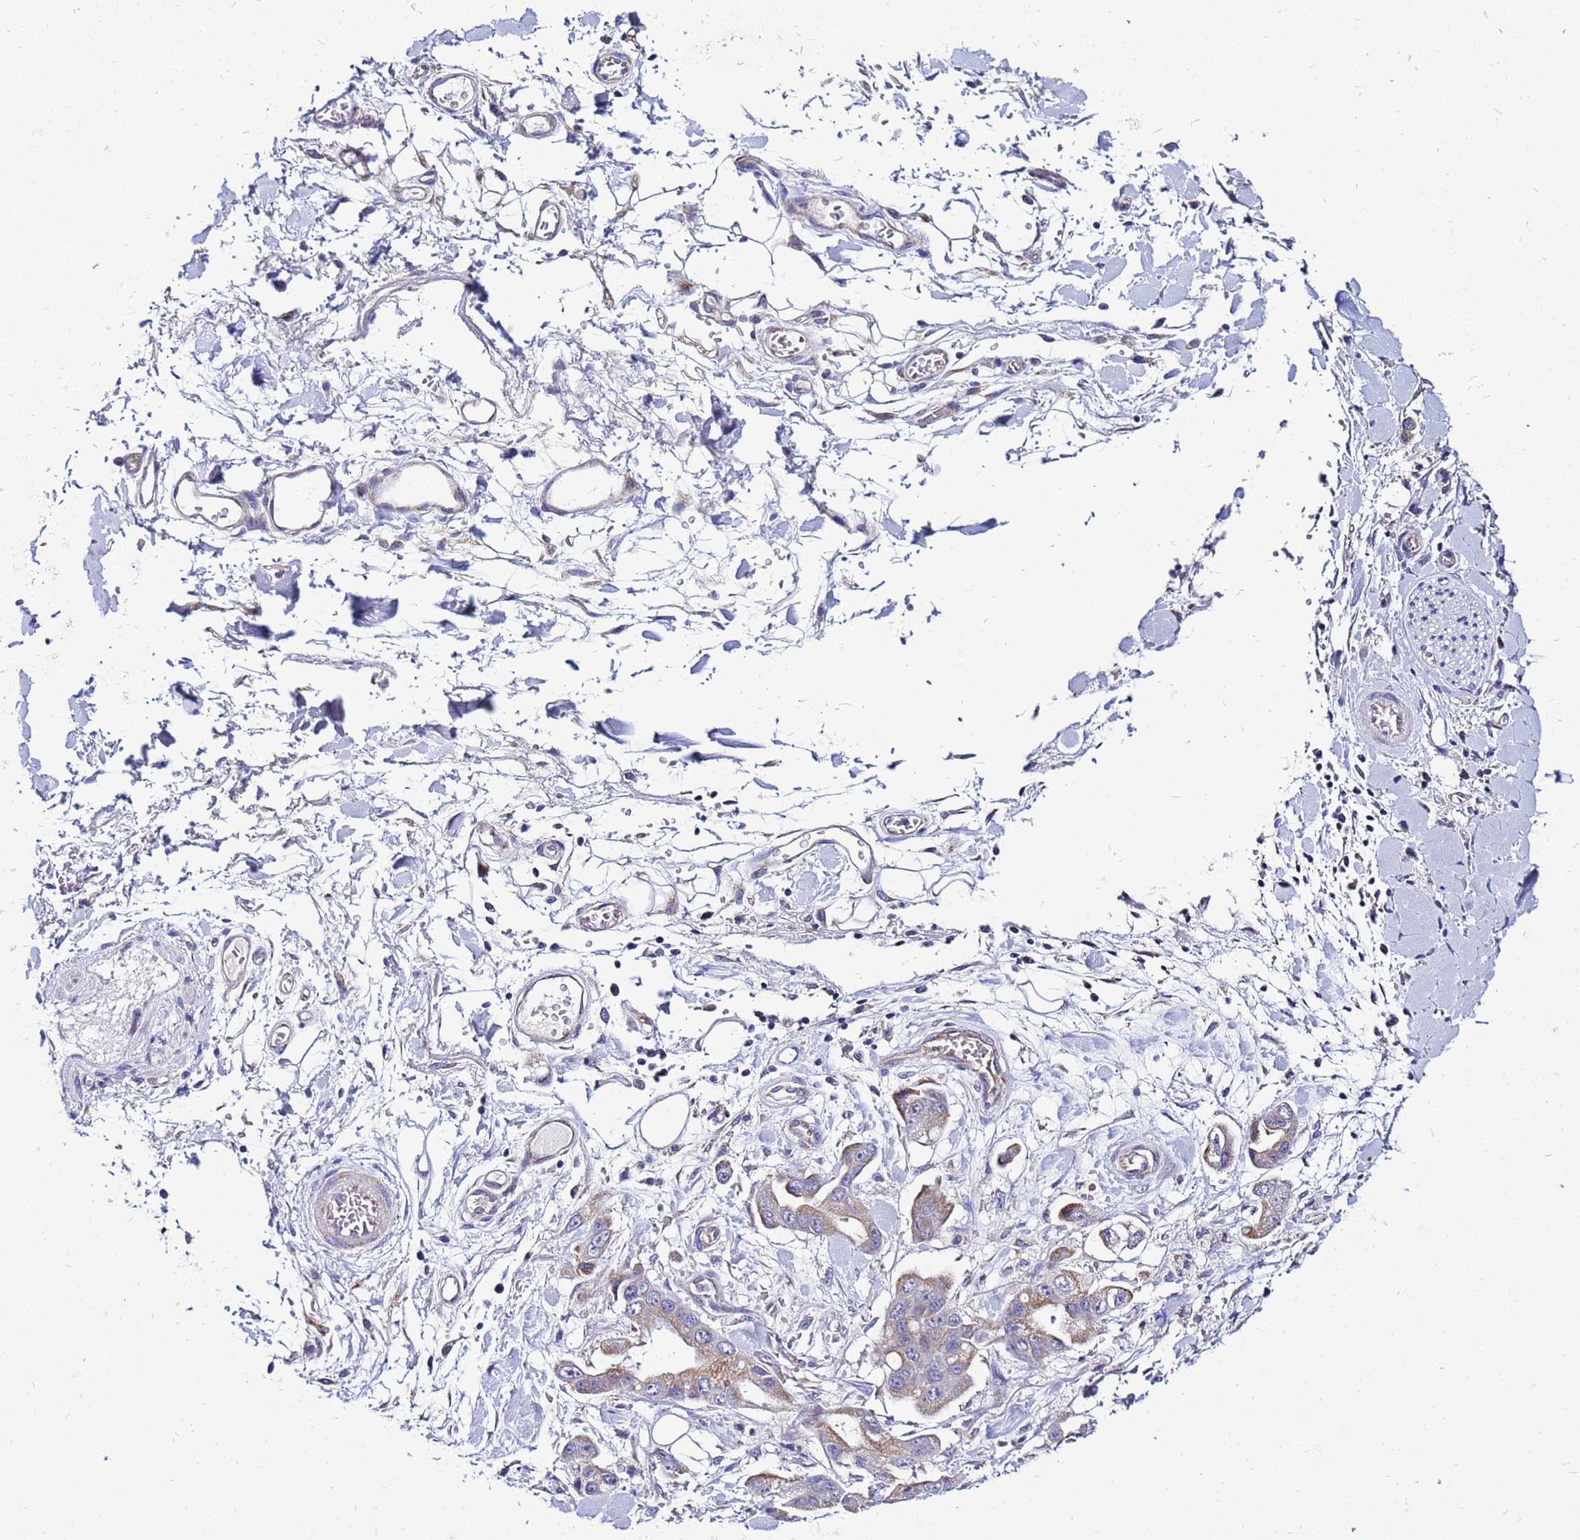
{"staining": {"intensity": "weak", "quantity": "25%-75%", "location": "cytoplasmic/membranous"}, "tissue": "stomach cancer", "cell_type": "Tumor cells", "image_type": "cancer", "snomed": [{"axis": "morphology", "description": "Adenocarcinoma, NOS"}, {"axis": "topography", "description": "Stomach"}], "caption": "Adenocarcinoma (stomach) stained with a brown dye reveals weak cytoplasmic/membranous positive positivity in about 25%-75% of tumor cells.", "gene": "FAHD2A", "patient": {"sex": "male", "age": 62}}